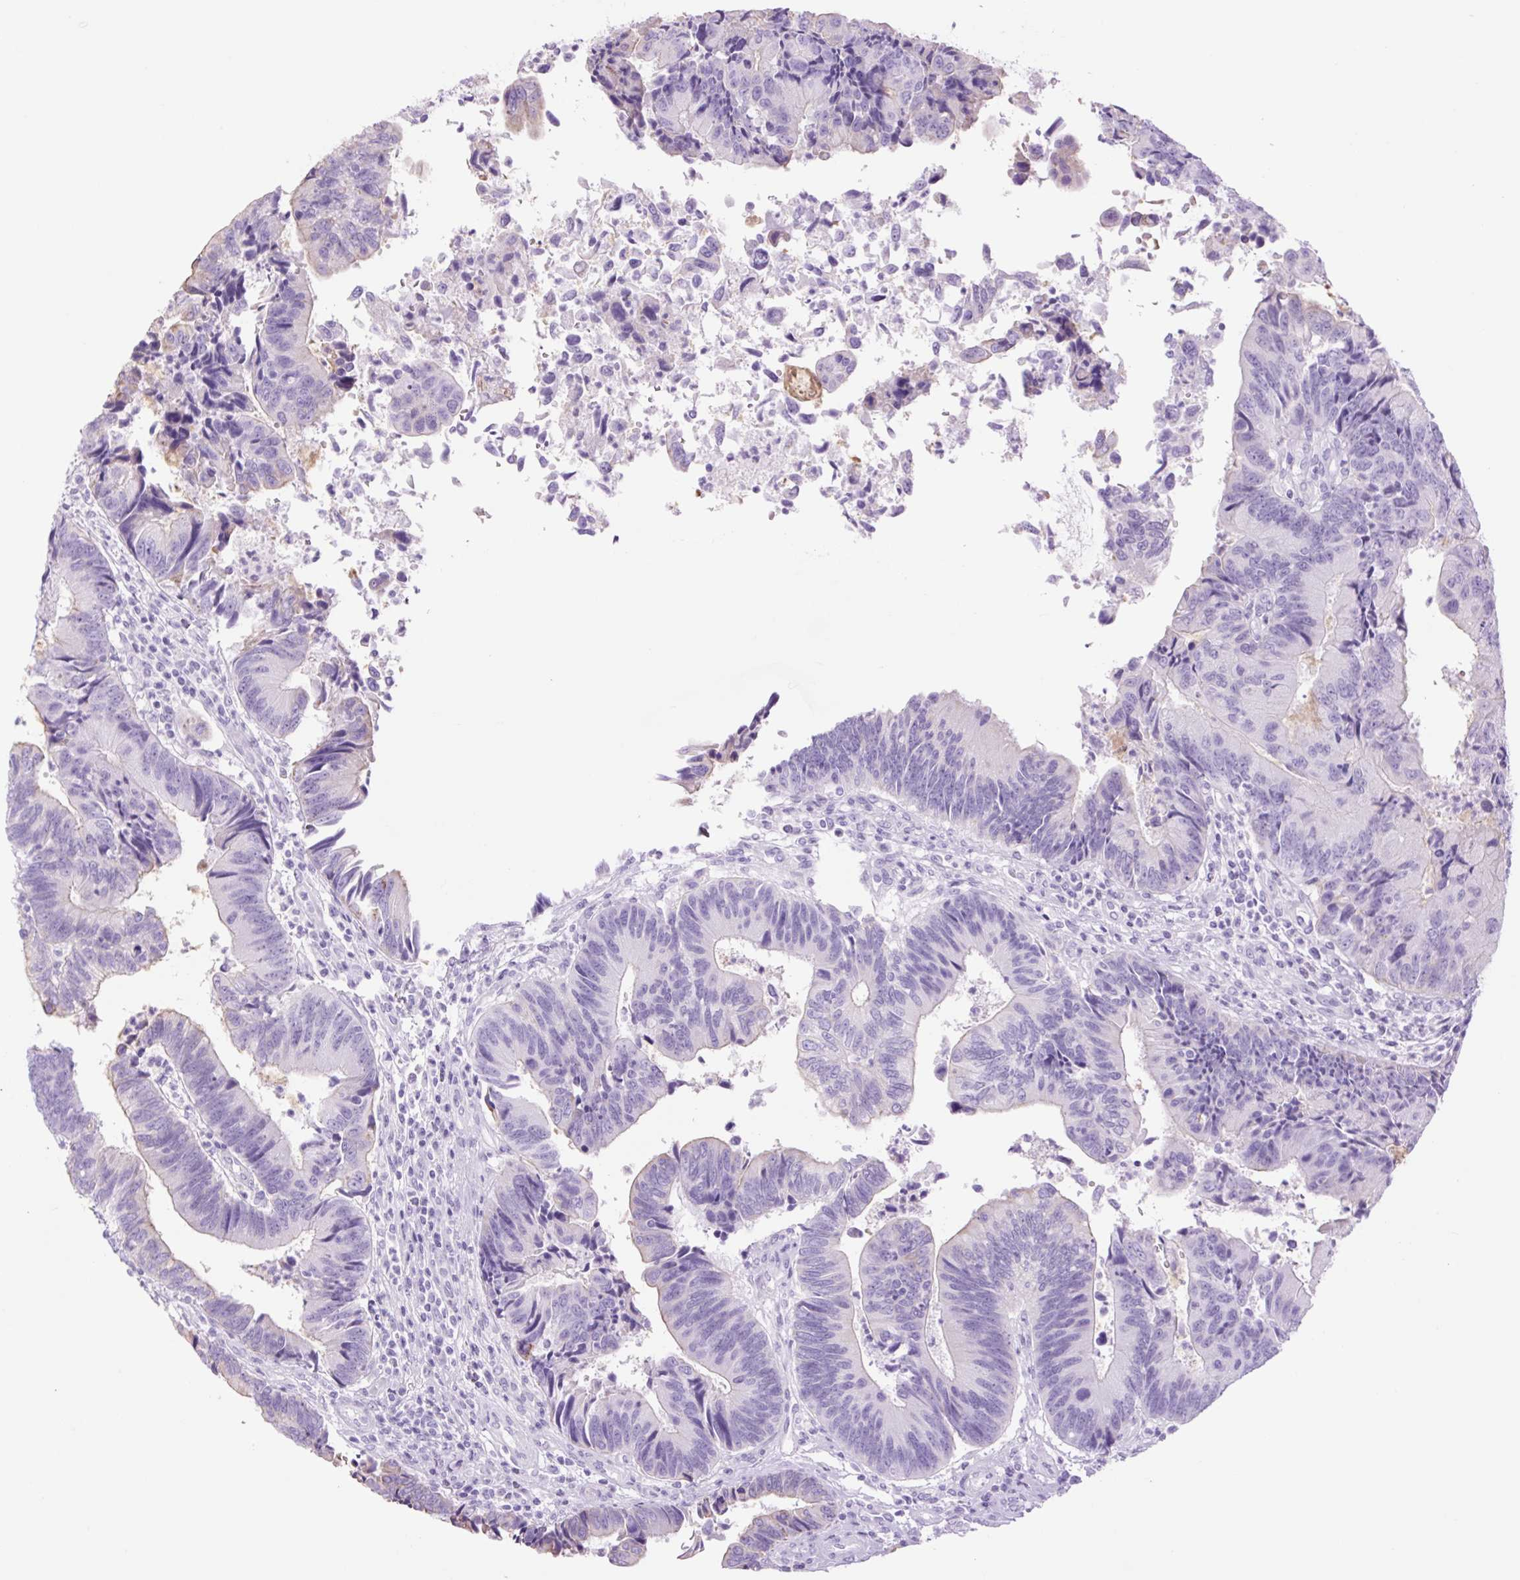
{"staining": {"intensity": "negative", "quantity": "none", "location": "none"}, "tissue": "colorectal cancer", "cell_type": "Tumor cells", "image_type": "cancer", "snomed": [{"axis": "morphology", "description": "Adenocarcinoma, NOS"}, {"axis": "topography", "description": "Colon"}], "caption": "There is no significant expression in tumor cells of colorectal adenocarcinoma.", "gene": "TFF2", "patient": {"sex": "female", "age": 67}}